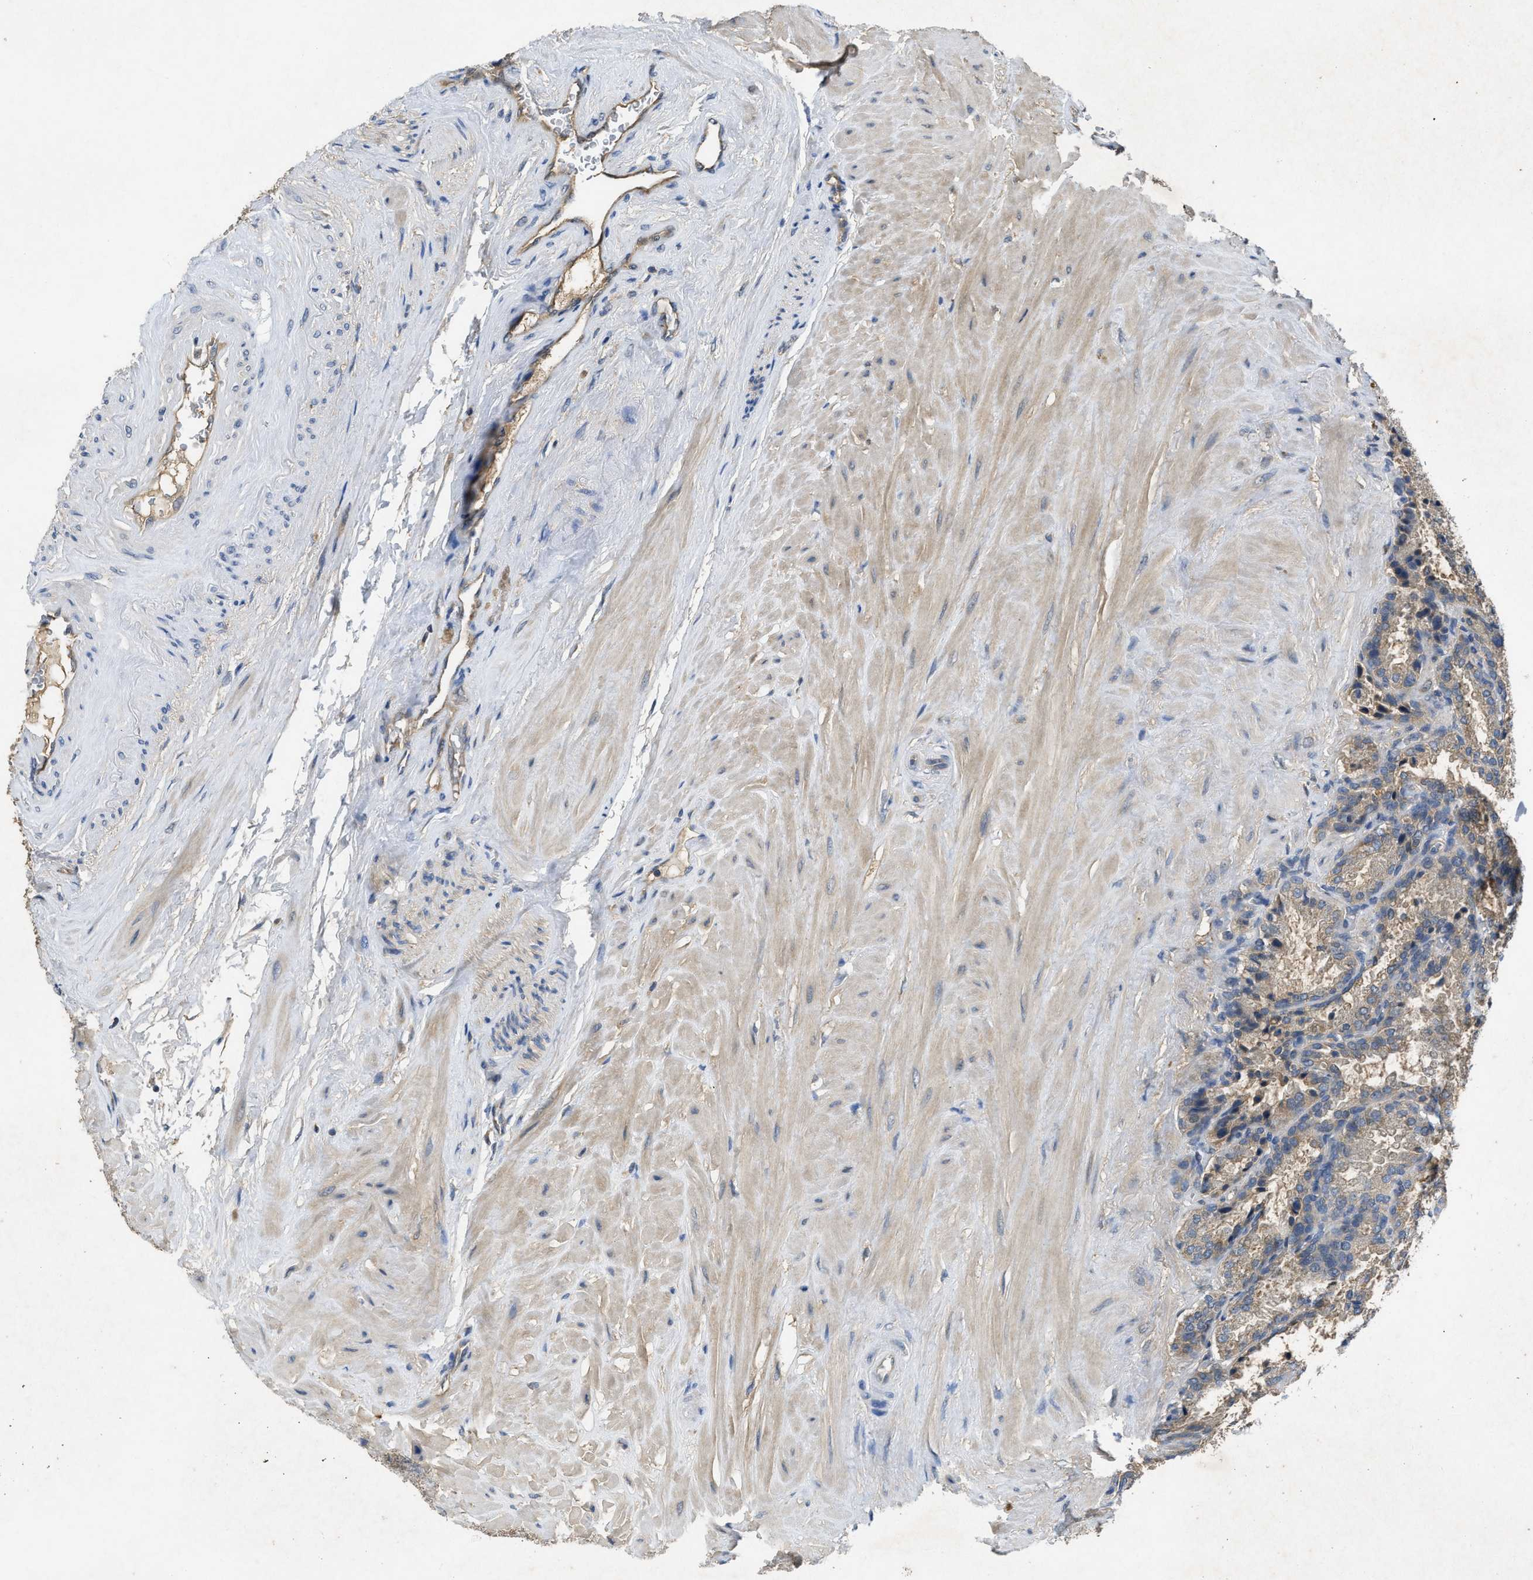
{"staining": {"intensity": "weak", "quantity": "25%-75%", "location": "cytoplasmic/membranous"}, "tissue": "seminal vesicle", "cell_type": "Glandular cells", "image_type": "normal", "snomed": [{"axis": "morphology", "description": "Normal tissue, NOS"}, {"axis": "topography", "description": "Seminal veicle"}], "caption": "IHC photomicrograph of benign human seminal vesicle stained for a protein (brown), which exhibits low levels of weak cytoplasmic/membranous staining in about 25%-75% of glandular cells.", "gene": "PPP3CA", "patient": {"sex": "male", "age": 46}}